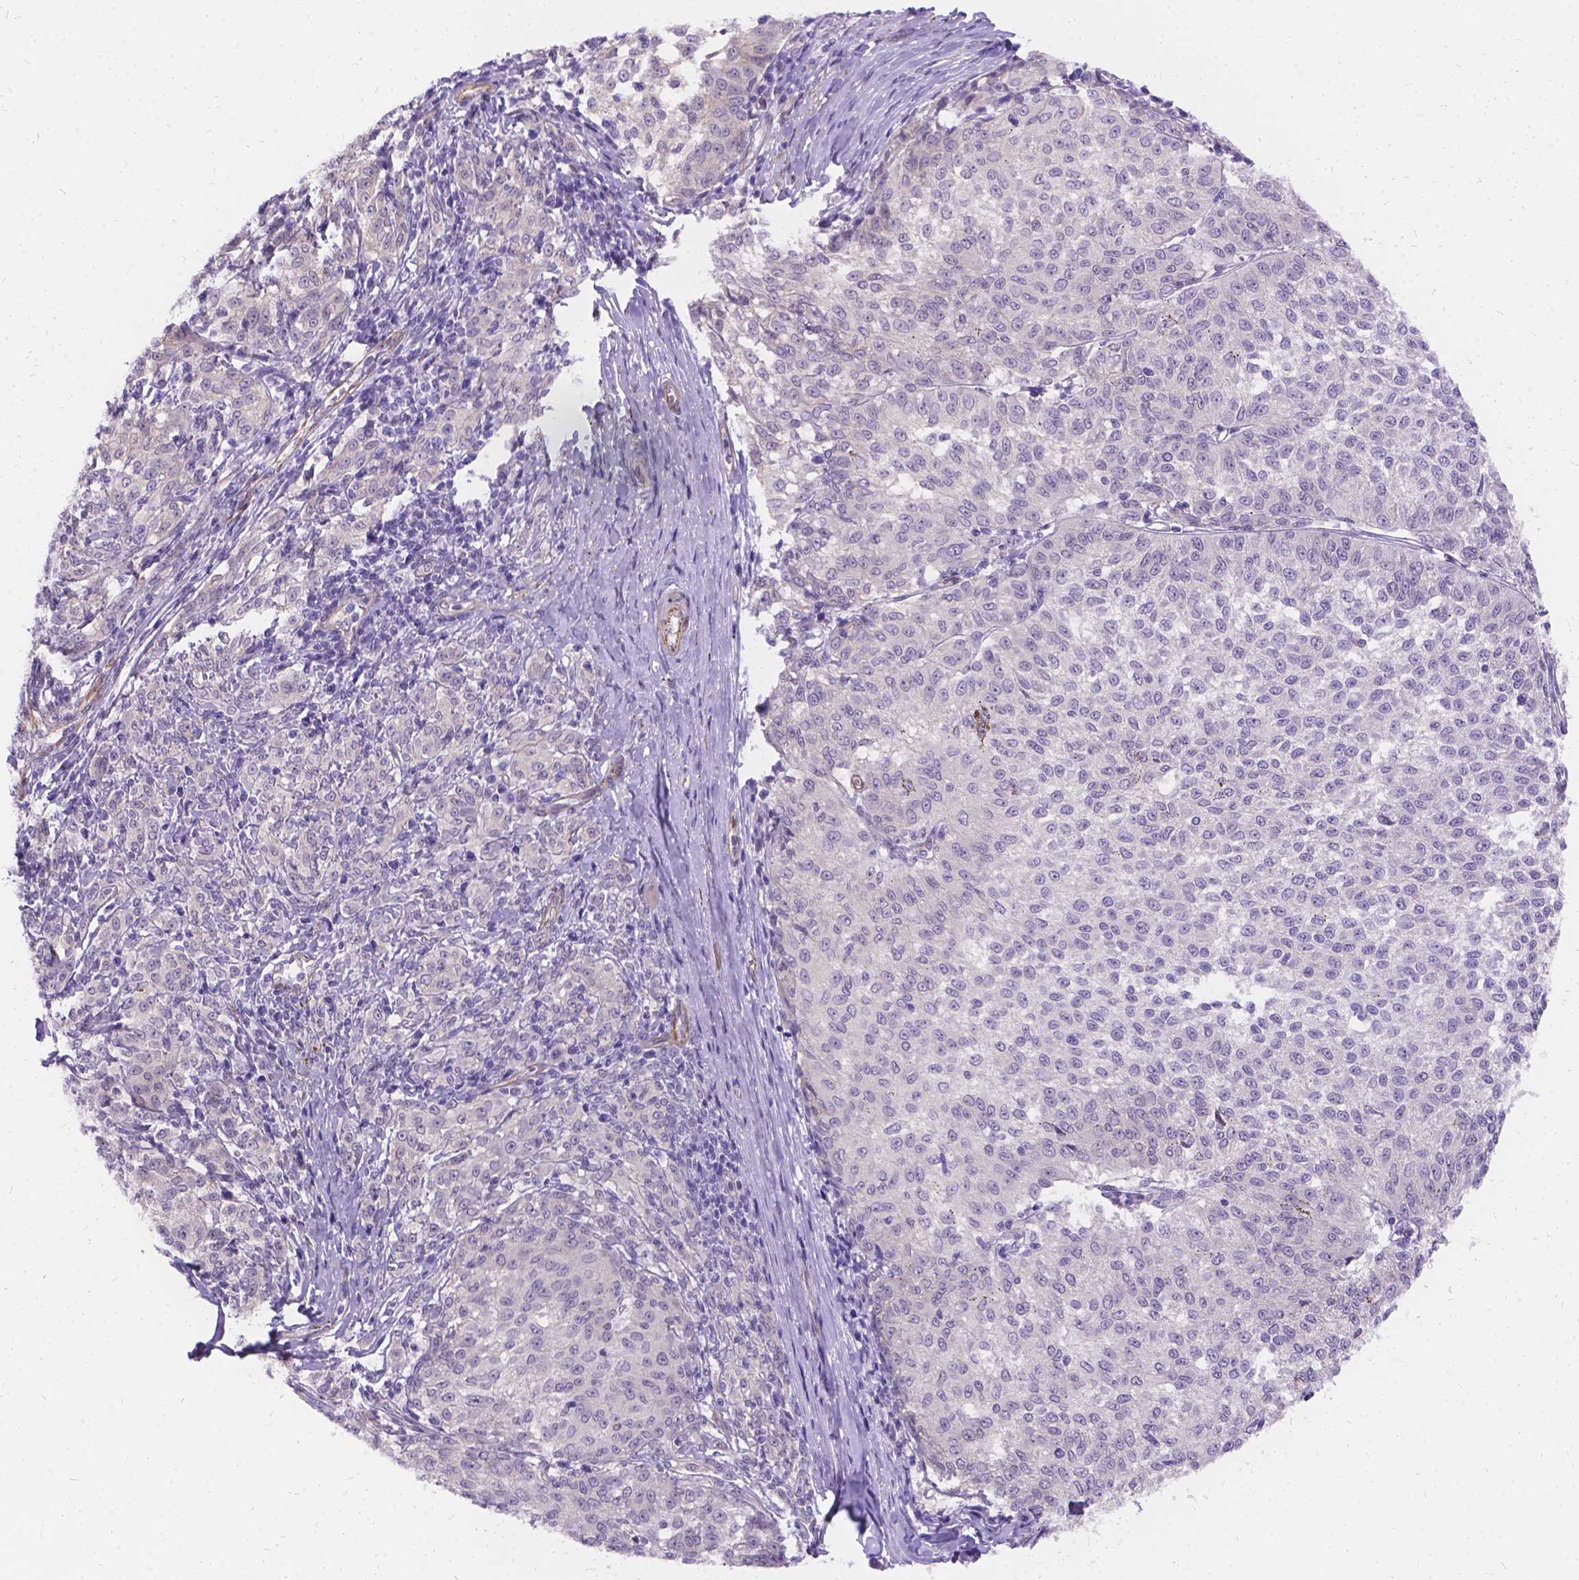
{"staining": {"intensity": "negative", "quantity": "none", "location": "none"}, "tissue": "melanoma", "cell_type": "Tumor cells", "image_type": "cancer", "snomed": [{"axis": "morphology", "description": "Malignant melanoma, NOS"}, {"axis": "topography", "description": "Skin"}], "caption": "An image of human melanoma is negative for staining in tumor cells.", "gene": "PALS1", "patient": {"sex": "female", "age": 72}}